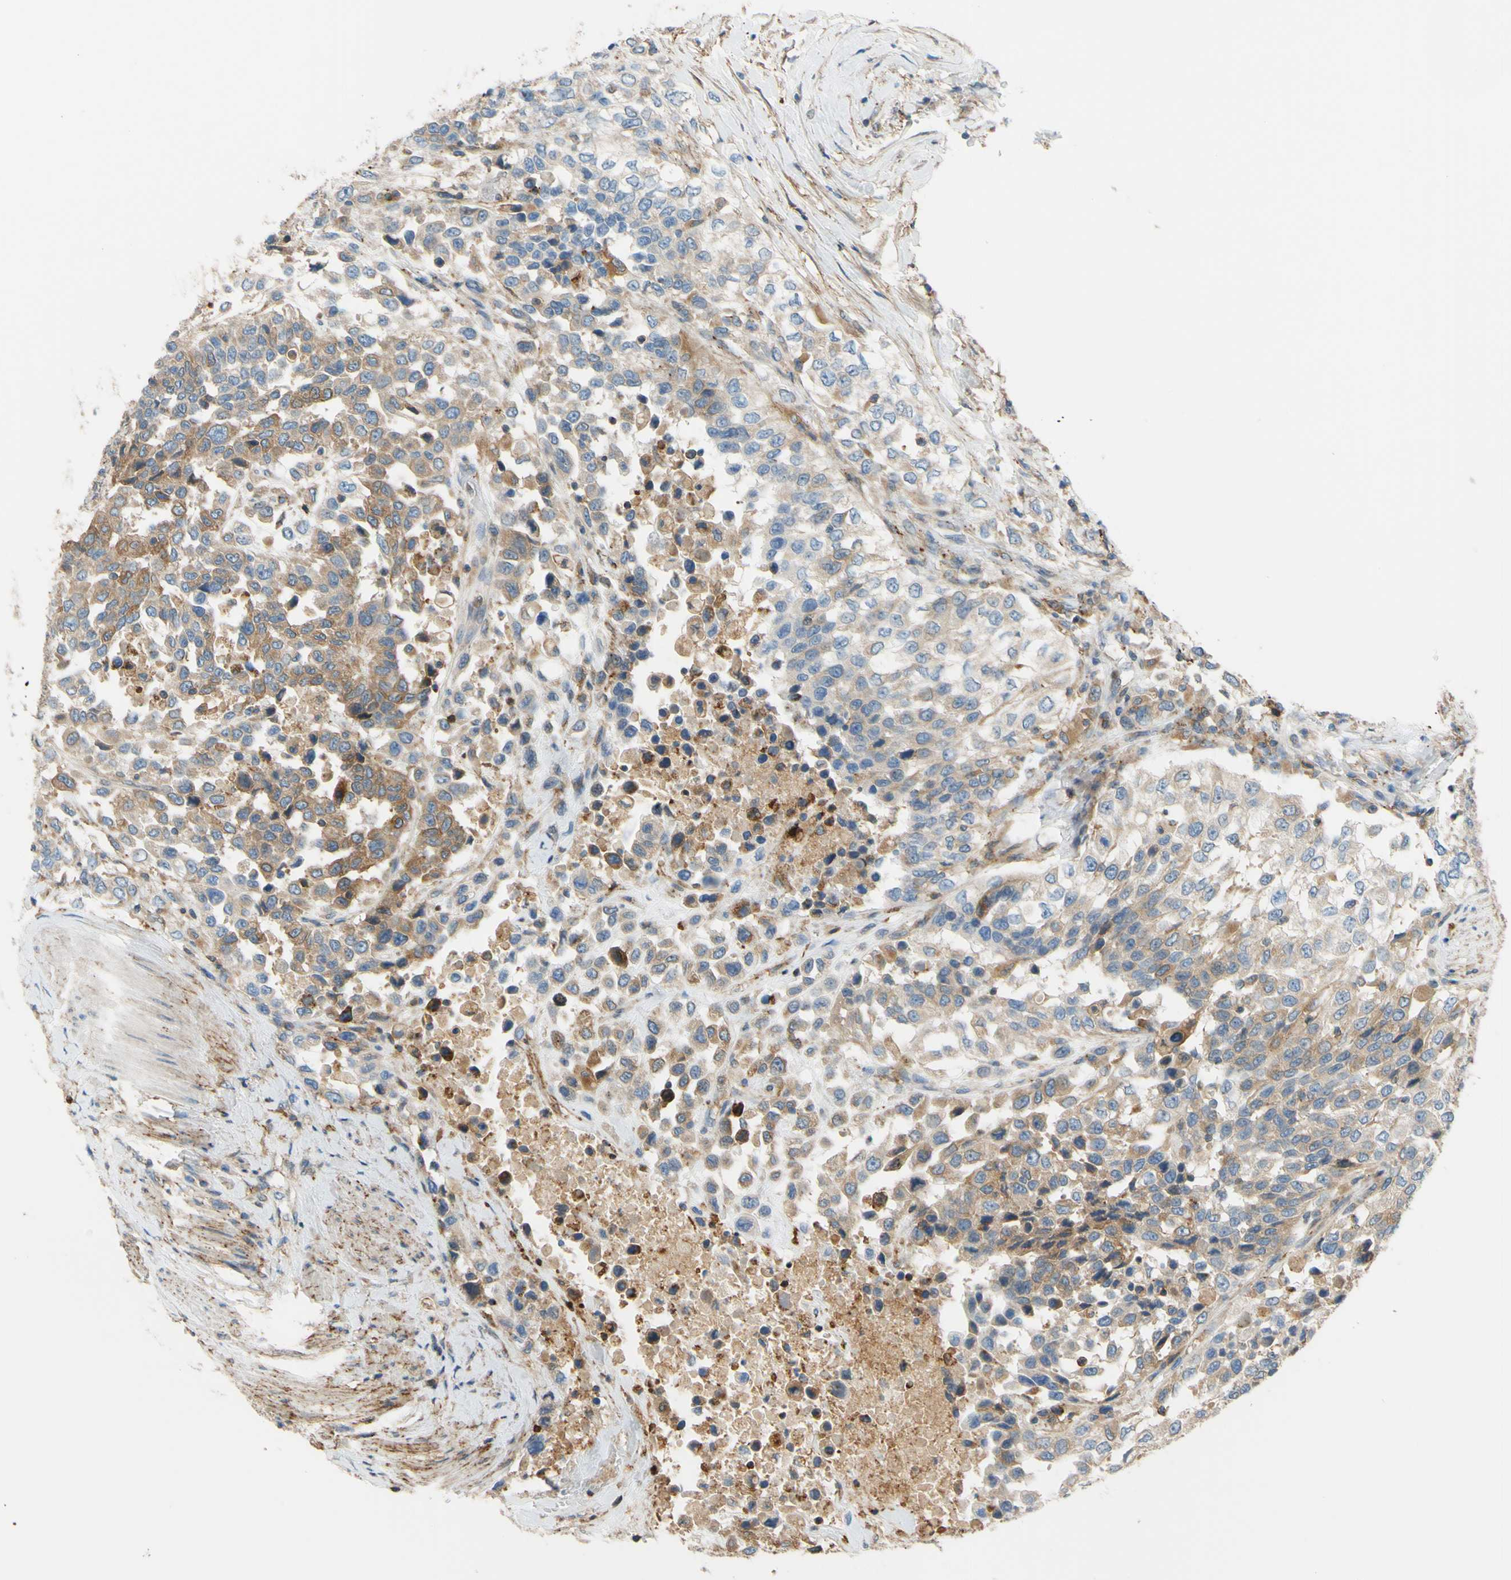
{"staining": {"intensity": "weak", "quantity": "25%-75%", "location": "cytoplasmic/membranous"}, "tissue": "urothelial cancer", "cell_type": "Tumor cells", "image_type": "cancer", "snomed": [{"axis": "morphology", "description": "Urothelial carcinoma, High grade"}, {"axis": "topography", "description": "Urinary bladder"}], "caption": "Protein staining displays weak cytoplasmic/membranous expression in approximately 25%-75% of tumor cells in urothelial cancer. (Stains: DAB in brown, nuclei in blue, Microscopy: brightfield microscopy at high magnification).", "gene": "POR", "patient": {"sex": "female", "age": 80}}